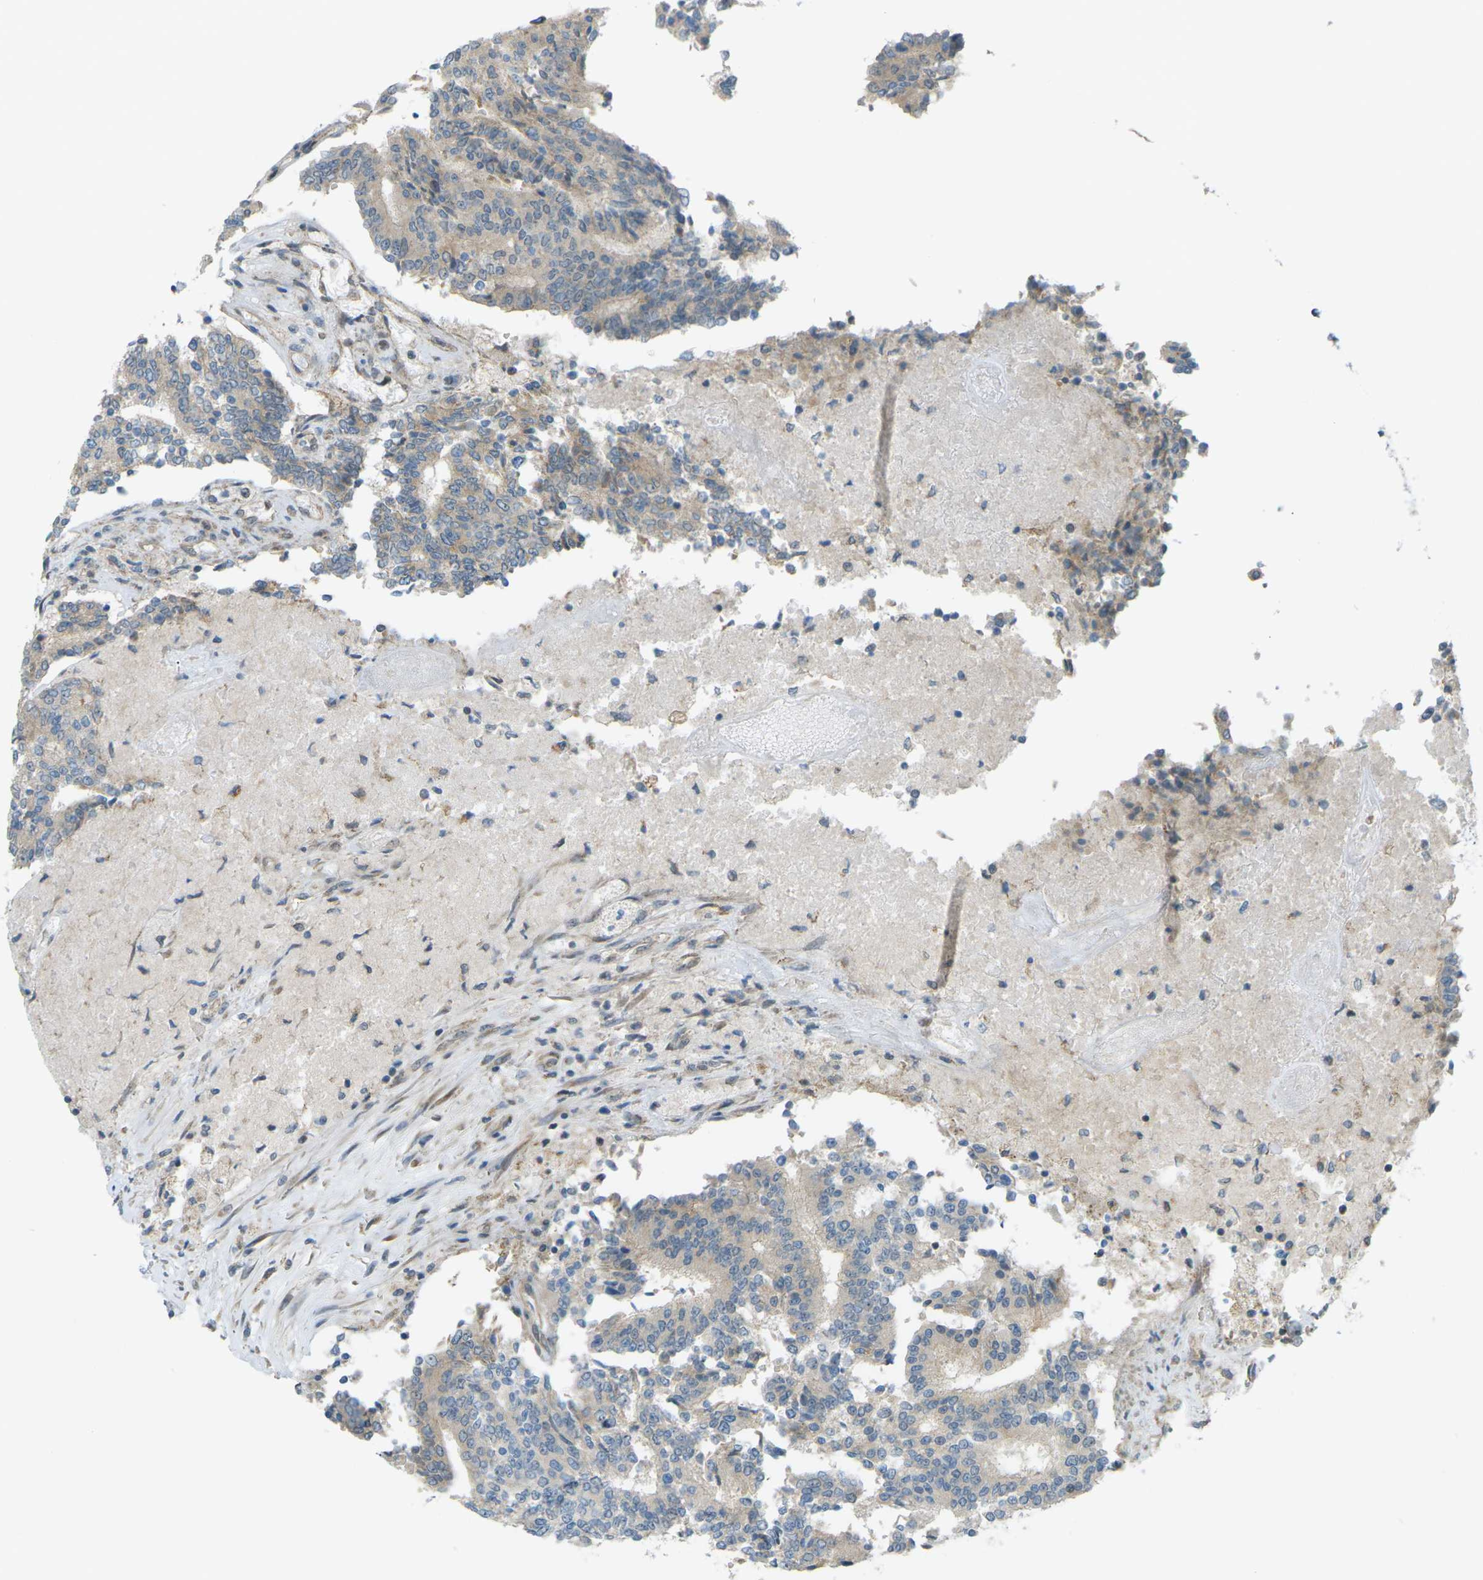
{"staining": {"intensity": "weak", "quantity": ">75%", "location": "cytoplasmic/membranous"}, "tissue": "prostate cancer", "cell_type": "Tumor cells", "image_type": "cancer", "snomed": [{"axis": "morphology", "description": "Normal tissue, NOS"}, {"axis": "morphology", "description": "Adenocarcinoma, High grade"}, {"axis": "topography", "description": "Prostate"}, {"axis": "topography", "description": "Seminal veicle"}], "caption": "Prostate cancer was stained to show a protein in brown. There is low levels of weak cytoplasmic/membranous positivity in approximately >75% of tumor cells.", "gene": "CCDC186", "patient": {"sex": "male", "age": 55}}